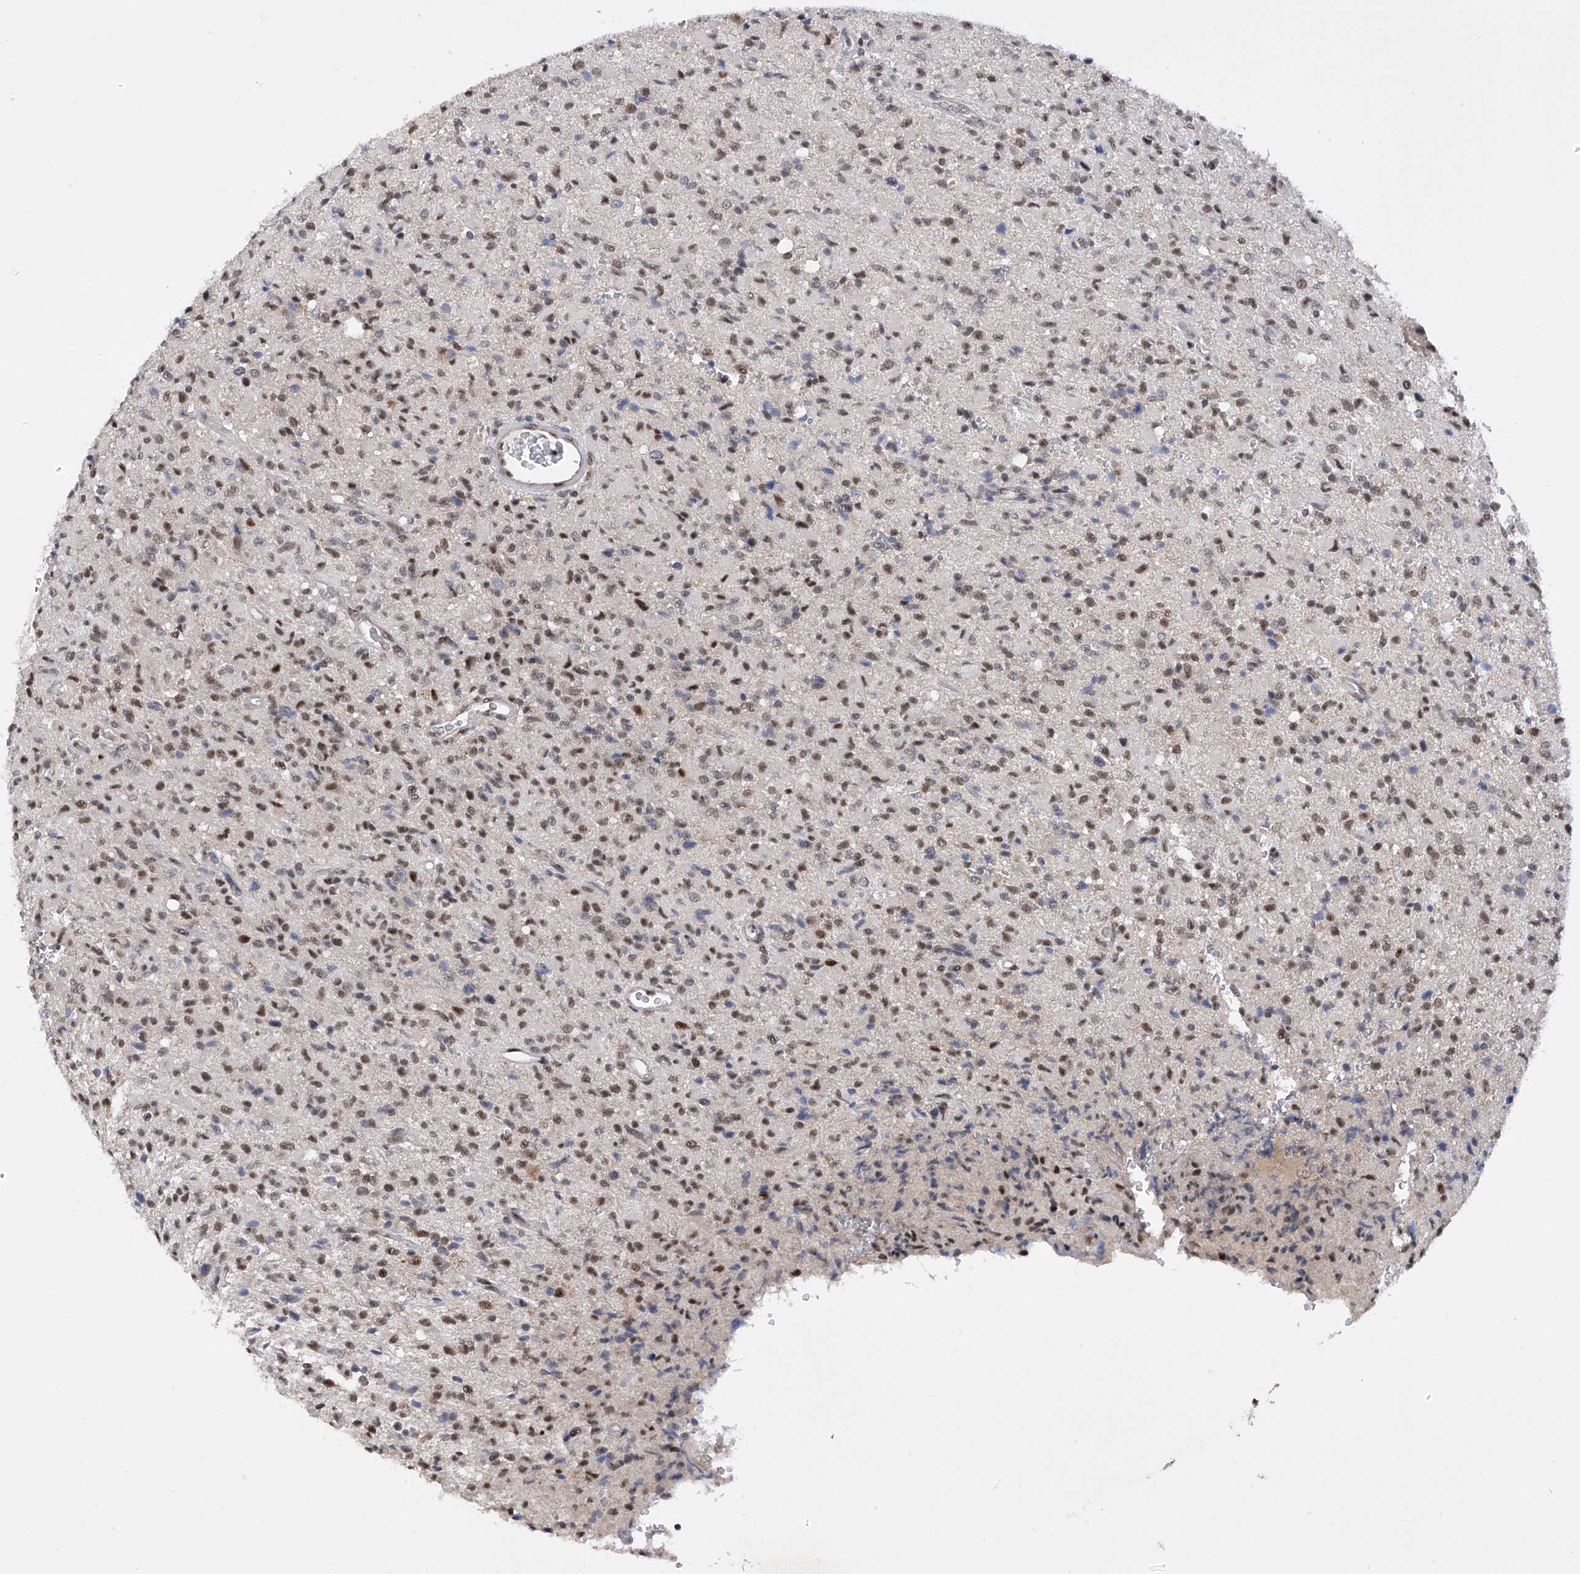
{"staining": {"intensity": "moderate", "quantity": ">75%", "location": "nuclear"}, "tissue": "glioma", "cell_type": "Tumor cells", "image_type": "cancer", "snomed": [{"axis": "morphology", "description": "Glioma, malignant, High grade"}, {"axis": "topography", "description": "Brain"}], "caption": "Glioma was stained to show a protein in brown. There is medium levels of moderate nuclear expression in about >75% of tumor cells.", "gene": "RAD54L", "patient": {"sex": "female", "age": 57}}